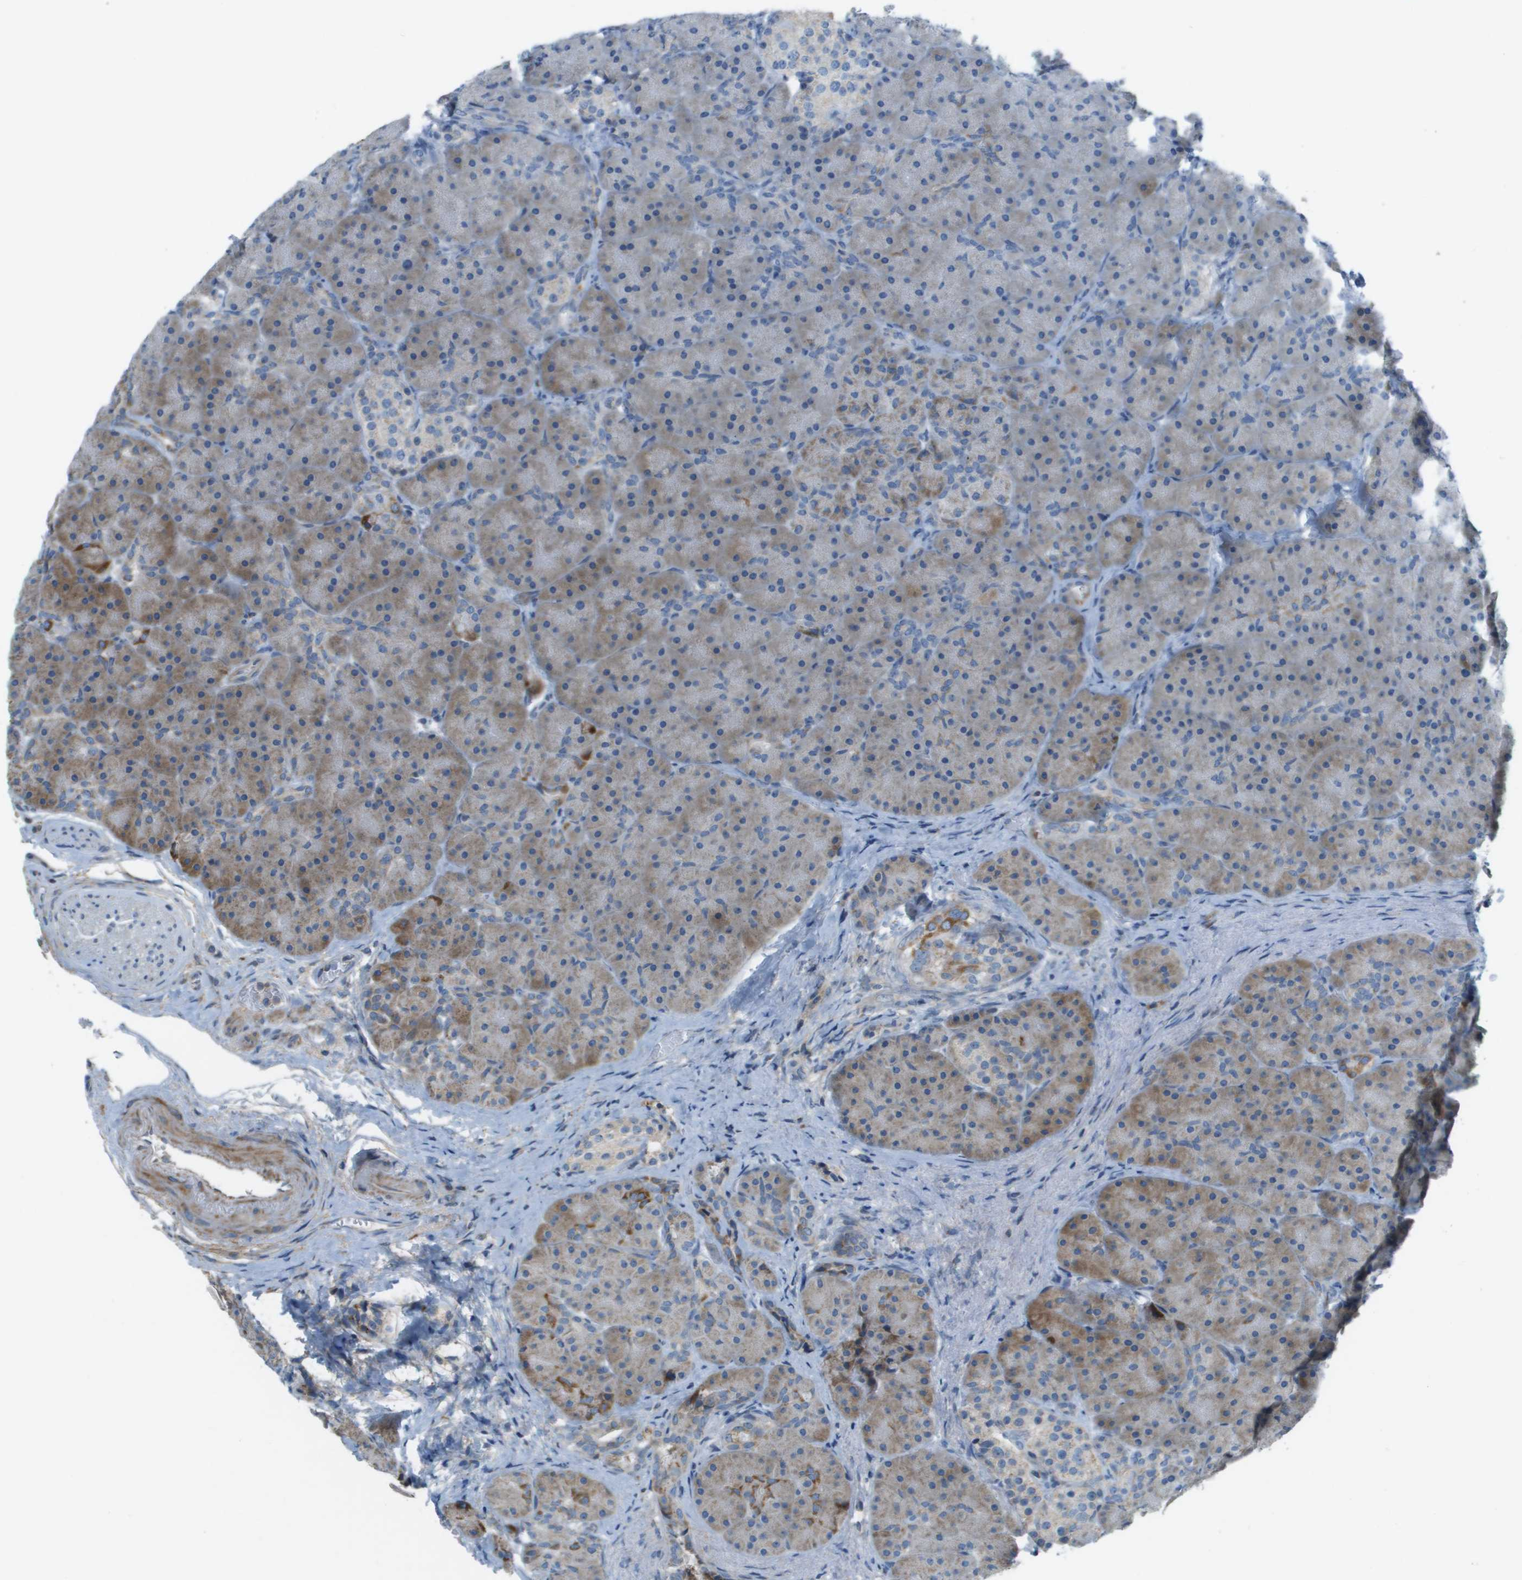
{"staining": {"intensity": "moderate", "quantity": "<25%", "location": "cytoplasmic/membranous"}, "tissue": "pancreas", "cell_type": "Exocrine glandular cells", "image_type": "normal", "snomed": [{"axis": "morphology", "description": "Normal tissue, NOS"}, {"axis": "topography", "description": "Pancreas"}], "caption": "About <25% of exocrine glandular cells in unremarkable pancreas exhibit moderate cytoplasmic/membranous protein staining as visualized by brown immunohistochemical staining.", "gene": "GALNT6", "patient": {"sex": "male", "age": 66}}